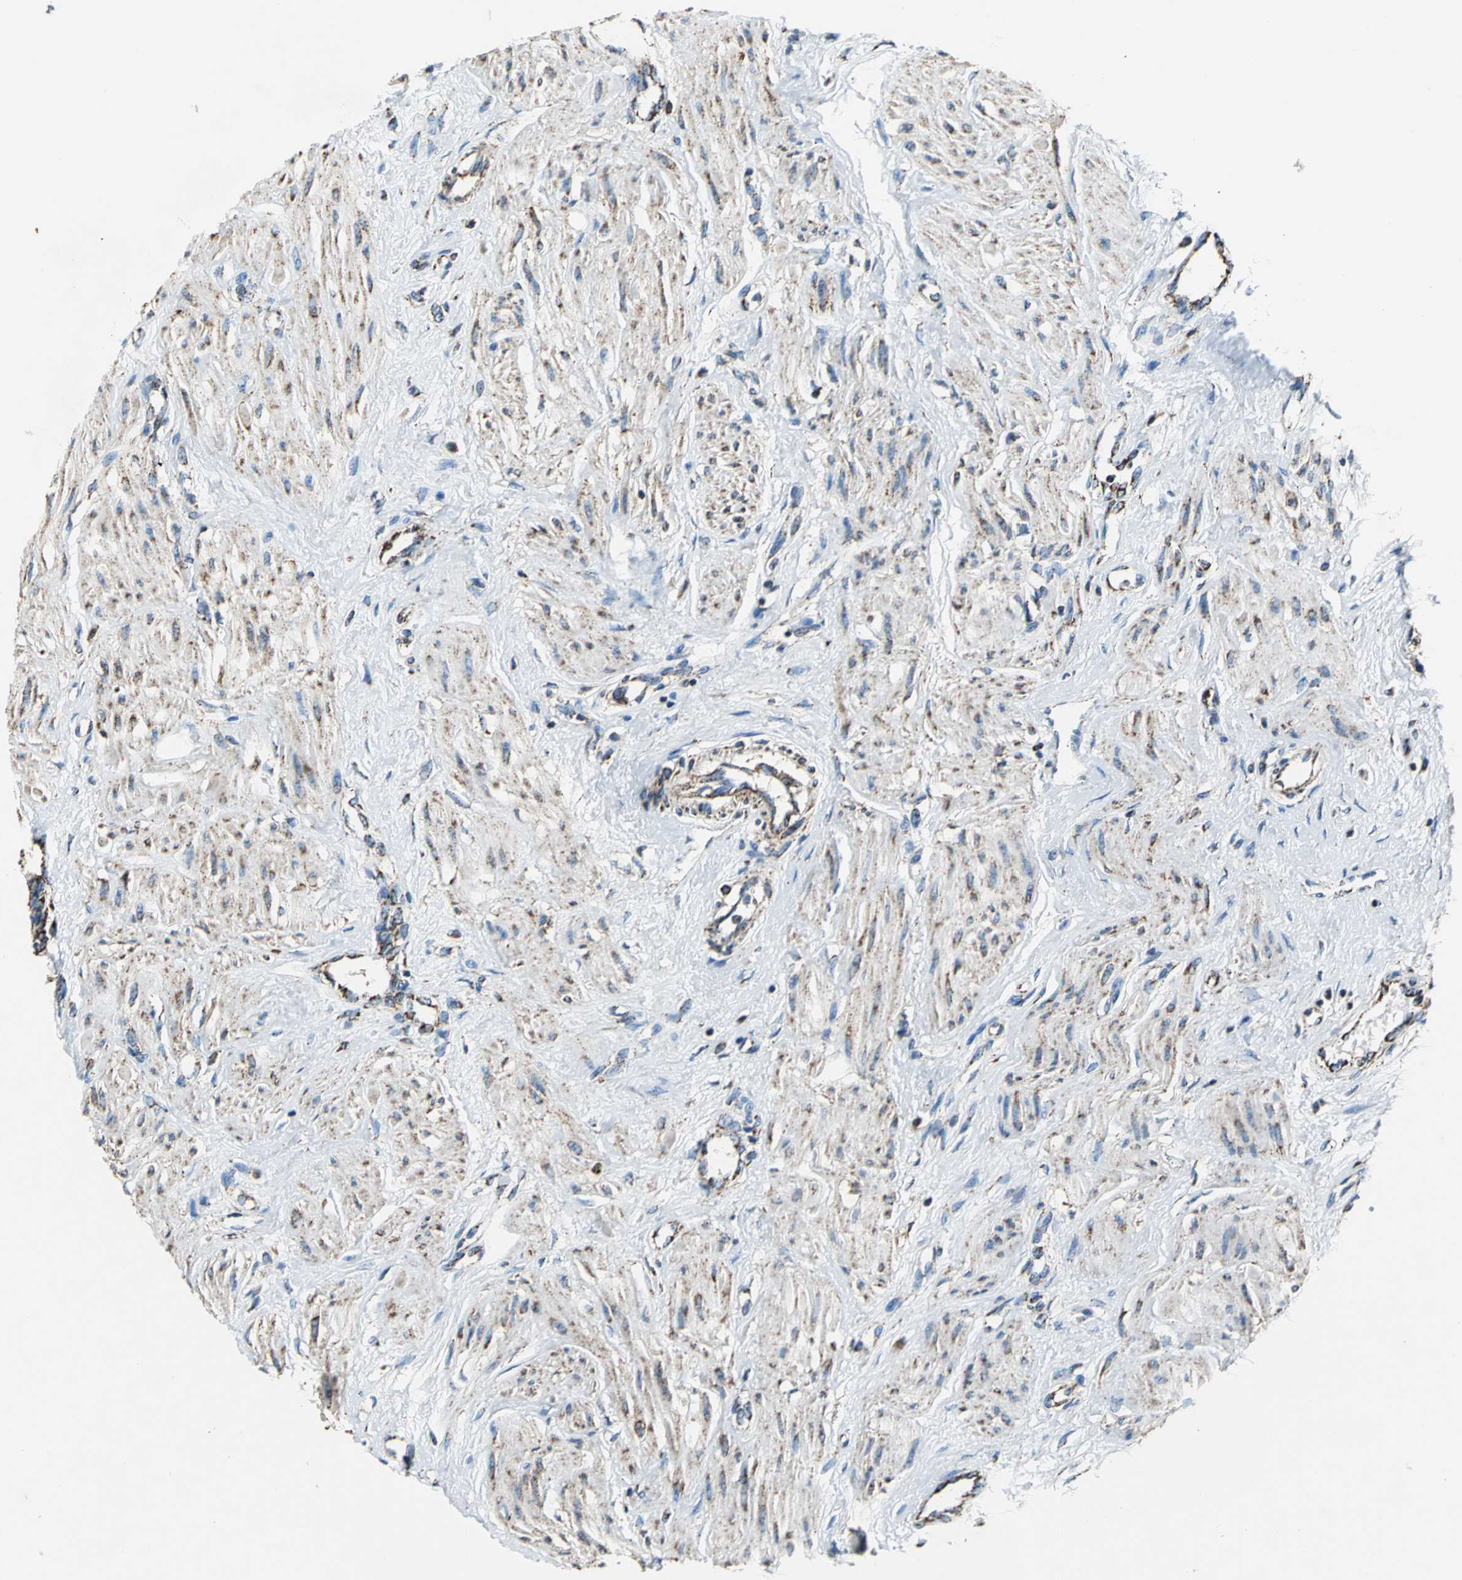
{"staining": {"intensity": "moderate", "quantity": "25%-75%", "location": "cytoplasmic/membranous"}, "tissue": "smooth muscle", "cell_type": "Smooth muscle cells", "image_type": "normal", "snomed": [{"axis": "morphology", "description": "Normal tissue, NOS"}, {"axis": "topography", "description": "Smooth muscle"}, {"axis": "topography", "description": "Uterus"}], "caption": "Immunohistochemical staining of unremarkable smooth muscle exhibits moderate cytoplasmic/membranous protein staining in approximately 25%-75% of smooth muscle cells.", "gene": "ECH1", "patient": {"sex": "female", "age": 39}}